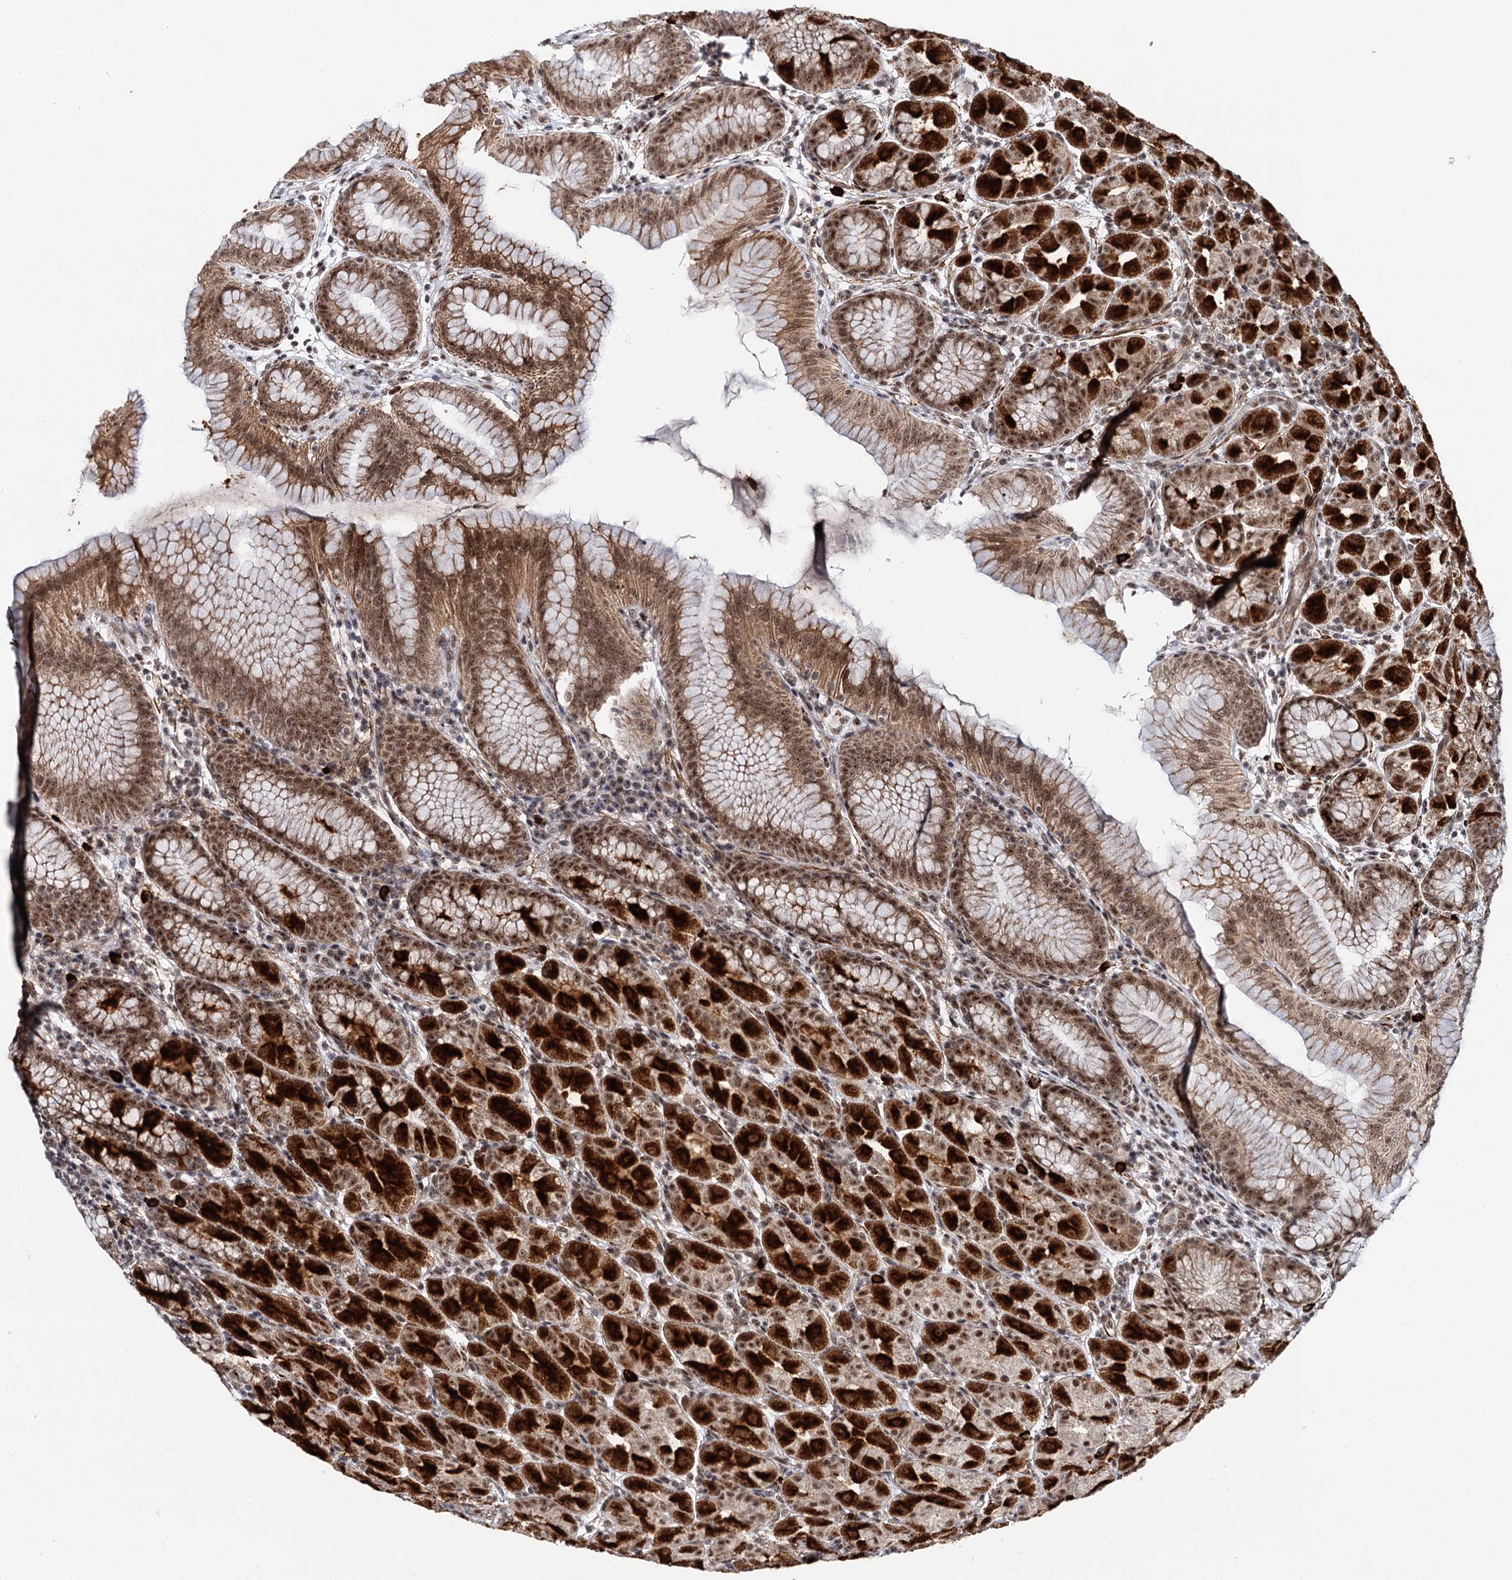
{"staining": {"intensity": "strong", "quantity": ">75%", "location": "cytoplasmic/membranous,nuclear"}, "tissue": "stomach", "cell_type": "Glandular cells", "image_type": "normal", "snomed": [{"axis": "morphology", "description": "Normal tissue, NOS"}, {"axis": "topography", "description": "Stomach"}], "caption": "Immunohistochemical staining of normal human stomach displays >75% levels of strong cytoplasmic/membranous,nuclear protein expression in about >75% of glandular cells.", "gene": "BUD13", "patient": {"sex": "female", "age": 79}}